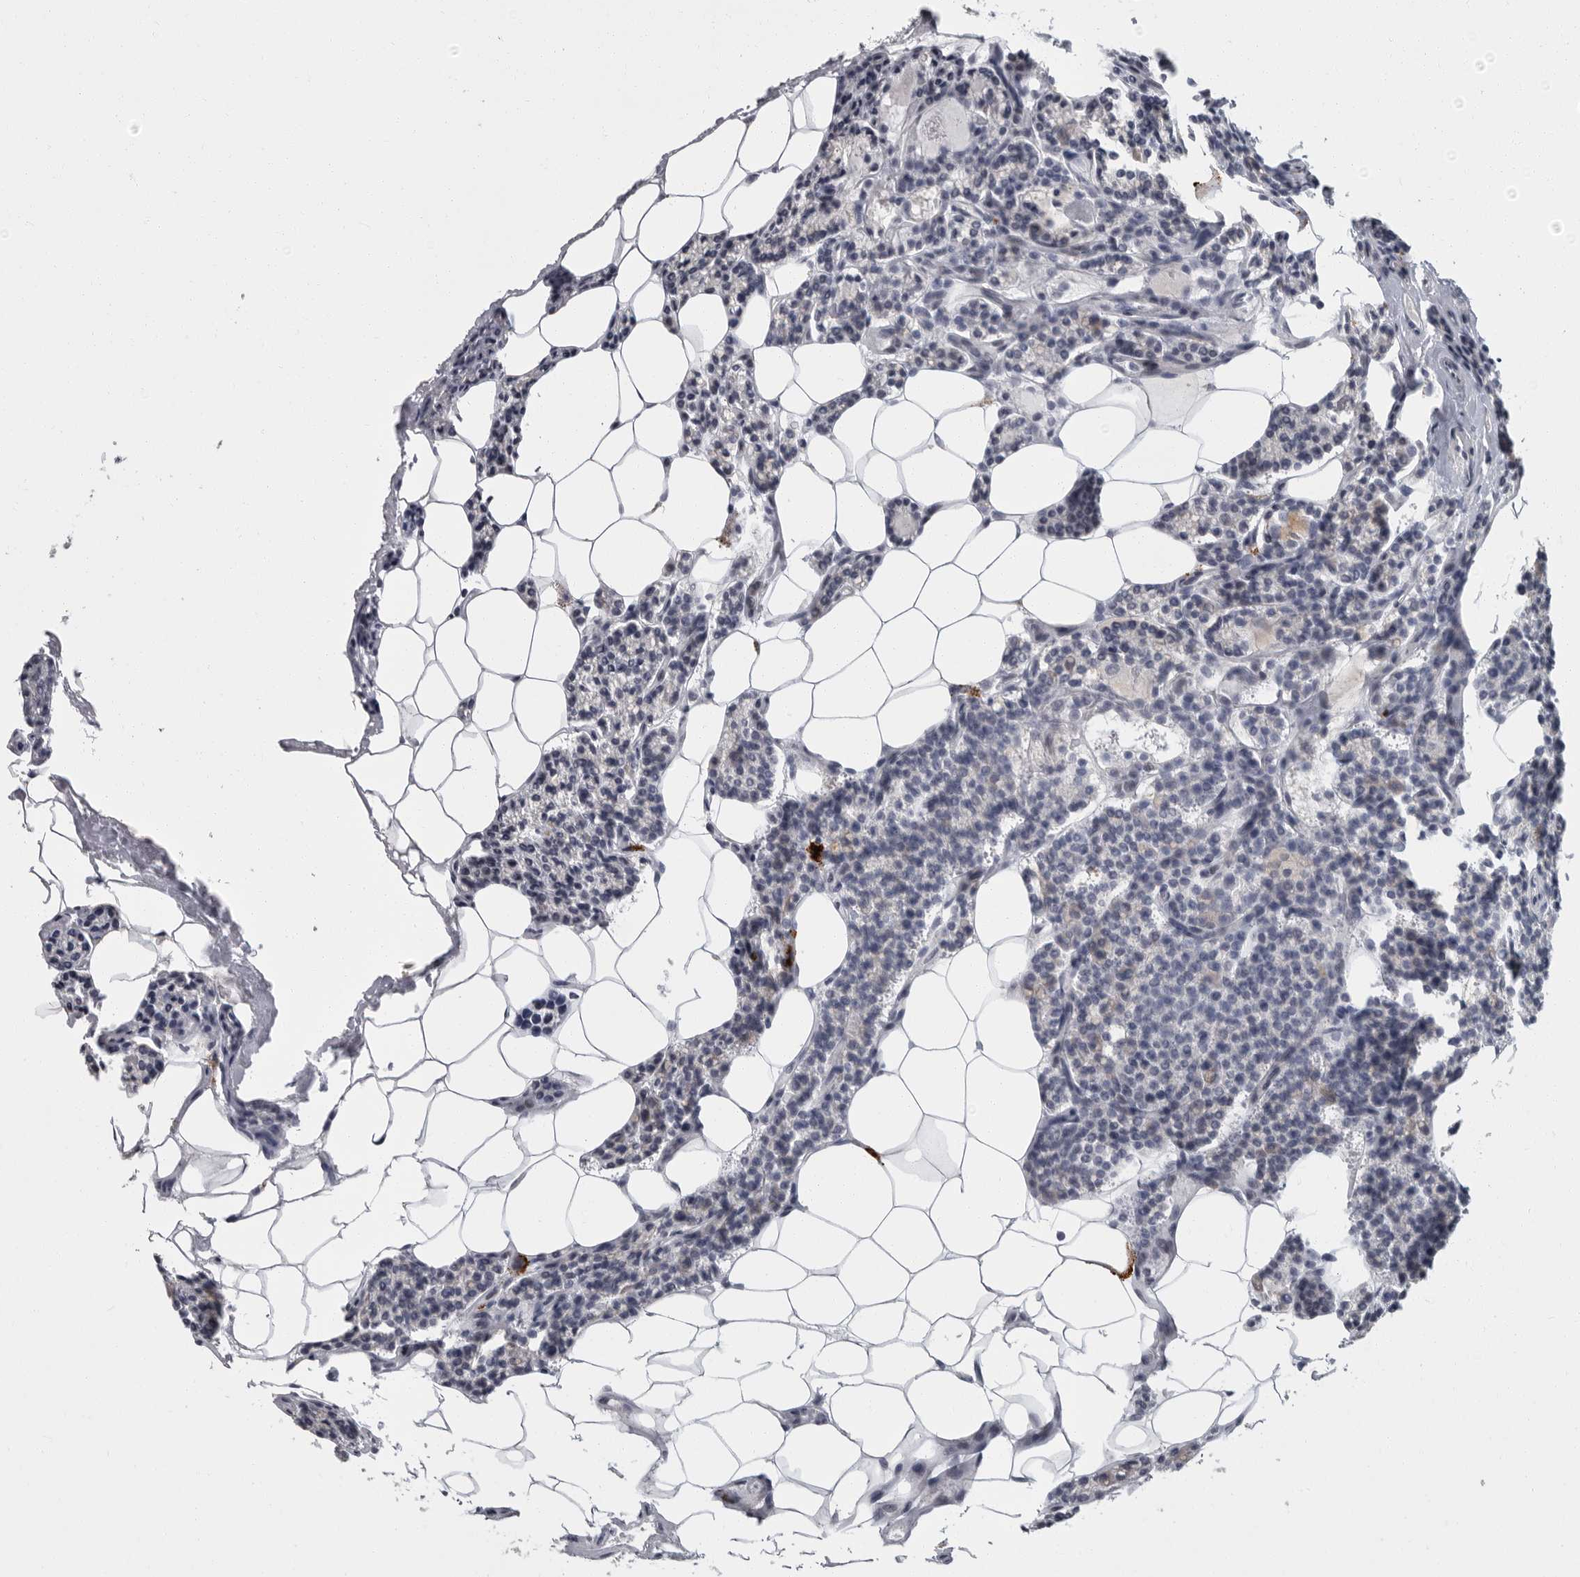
{"staining": {"intensity": "negative", "quantity": "none", "location": "none"}, "tissue": "parathyroid gland", "cell_type": "Glandular cells", "image_type": "normal", "snomed": [{"axis": "morphology", "description": "Normal tissue, NOS"}, {"axis": "topography", "description": "Parathyroid gland"}], "caption": "Immunohistochemical staining of unremarkable parathyroid gland shows no significant positivity in glandular cells.", "gene": "SLC25A39", "patient": {"sex": "male", "age": 83}}